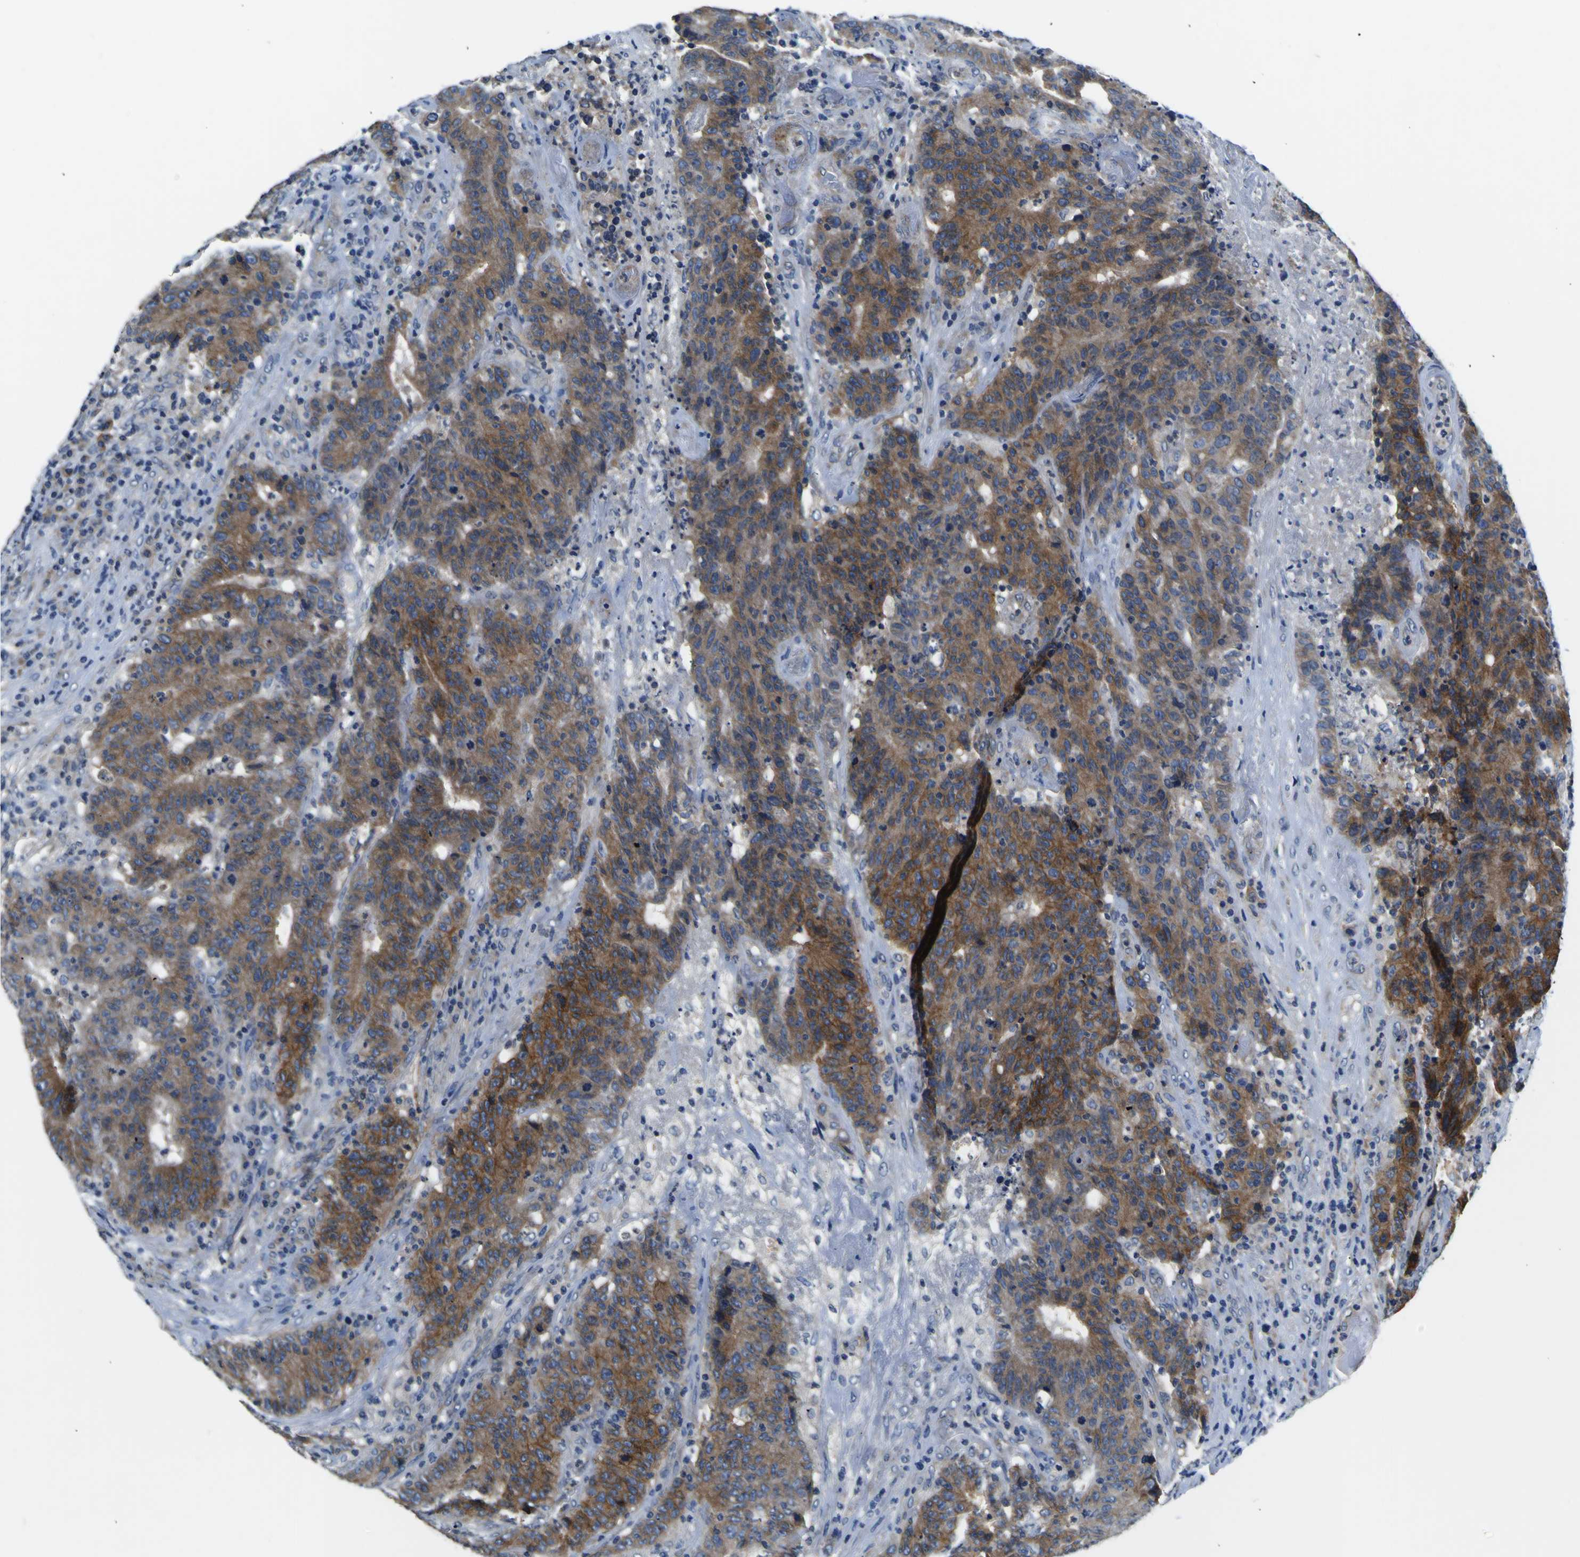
{"staining": {"intensity": "moderate", "quantity": ">75%", "location": "cytoplasmic/membranous"}, "tissue": "colorectal cancer", "cell_type": "Tumor cells", "image_type": "cancer", "snomed": [{"axis": "morphology", "description": "Normal tissue, NOS"}, {"axis": "morphology", "description": "Adenocarcinoma, NOS"}, {"axis": "topography", "description": "Colon"}], "caption": "Colorectal cancer stained for a protein demonstrates moderate cytoplasmic/membranous positivity in tumor cells.", "gene": "EPHB4", "patient": {"sex": "female", "age": 75}}